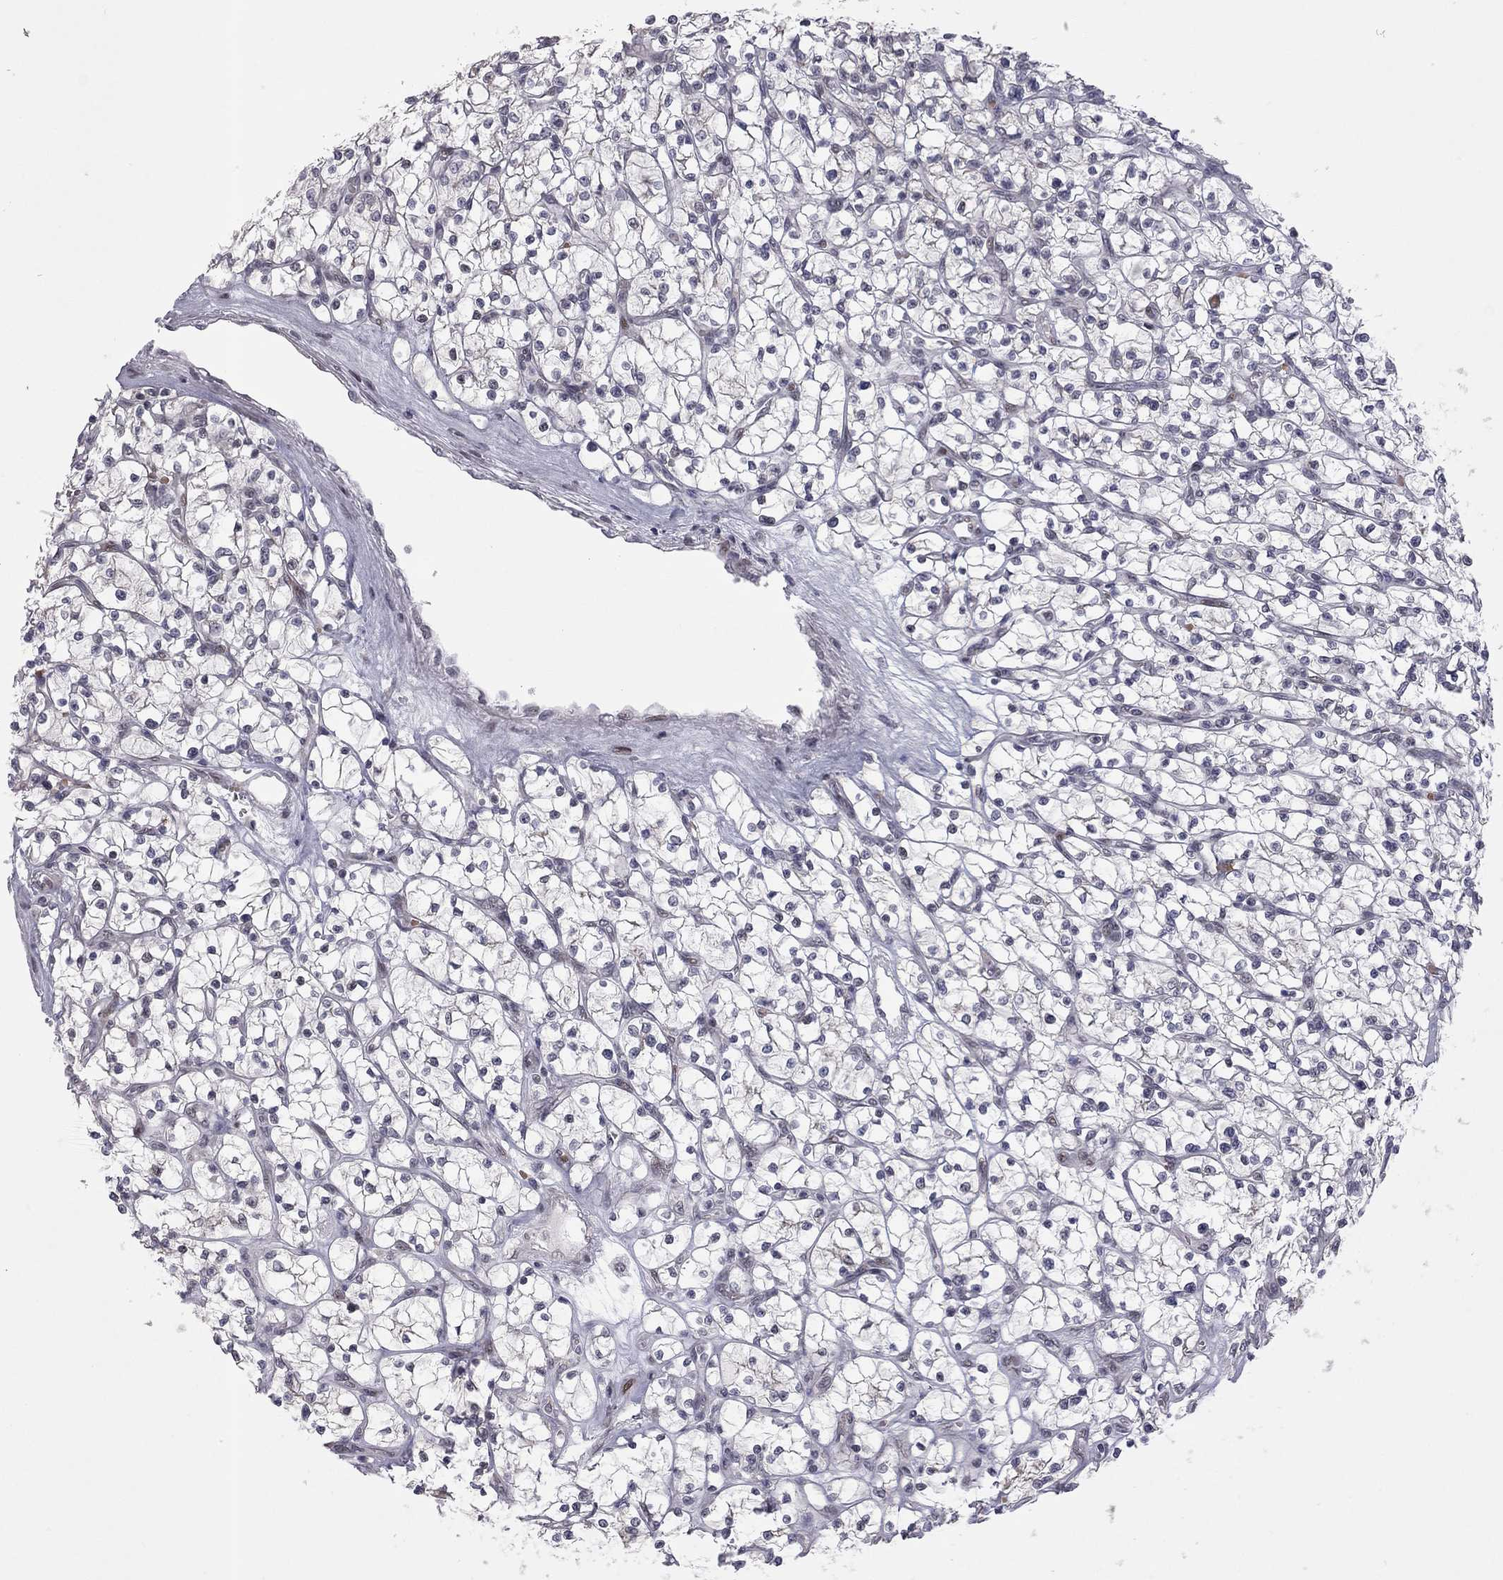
{"staining": {"intensity": "negative", "quantity": "none", "location": "none"}, "tissue": "renal cancer", "cell_type": "Tumor cells", "image_type": "cancer", "snomed": [{"axis": "morphology", "description": "Adenocarcinoma, NOS"}, {"axis": "topography", "description": "Kidney"}], "caption": "An image of renal cancer stained for a protein displays no brown staining in tumor cells. (Stains: DAB (3,3'-diaminobenzidine) IHC with hematoxylin counter stain, Microscopy: brightfield microscopy at high magnification).", "gene": "MC3R", "patient": {"sex": "female", "age": 64}}